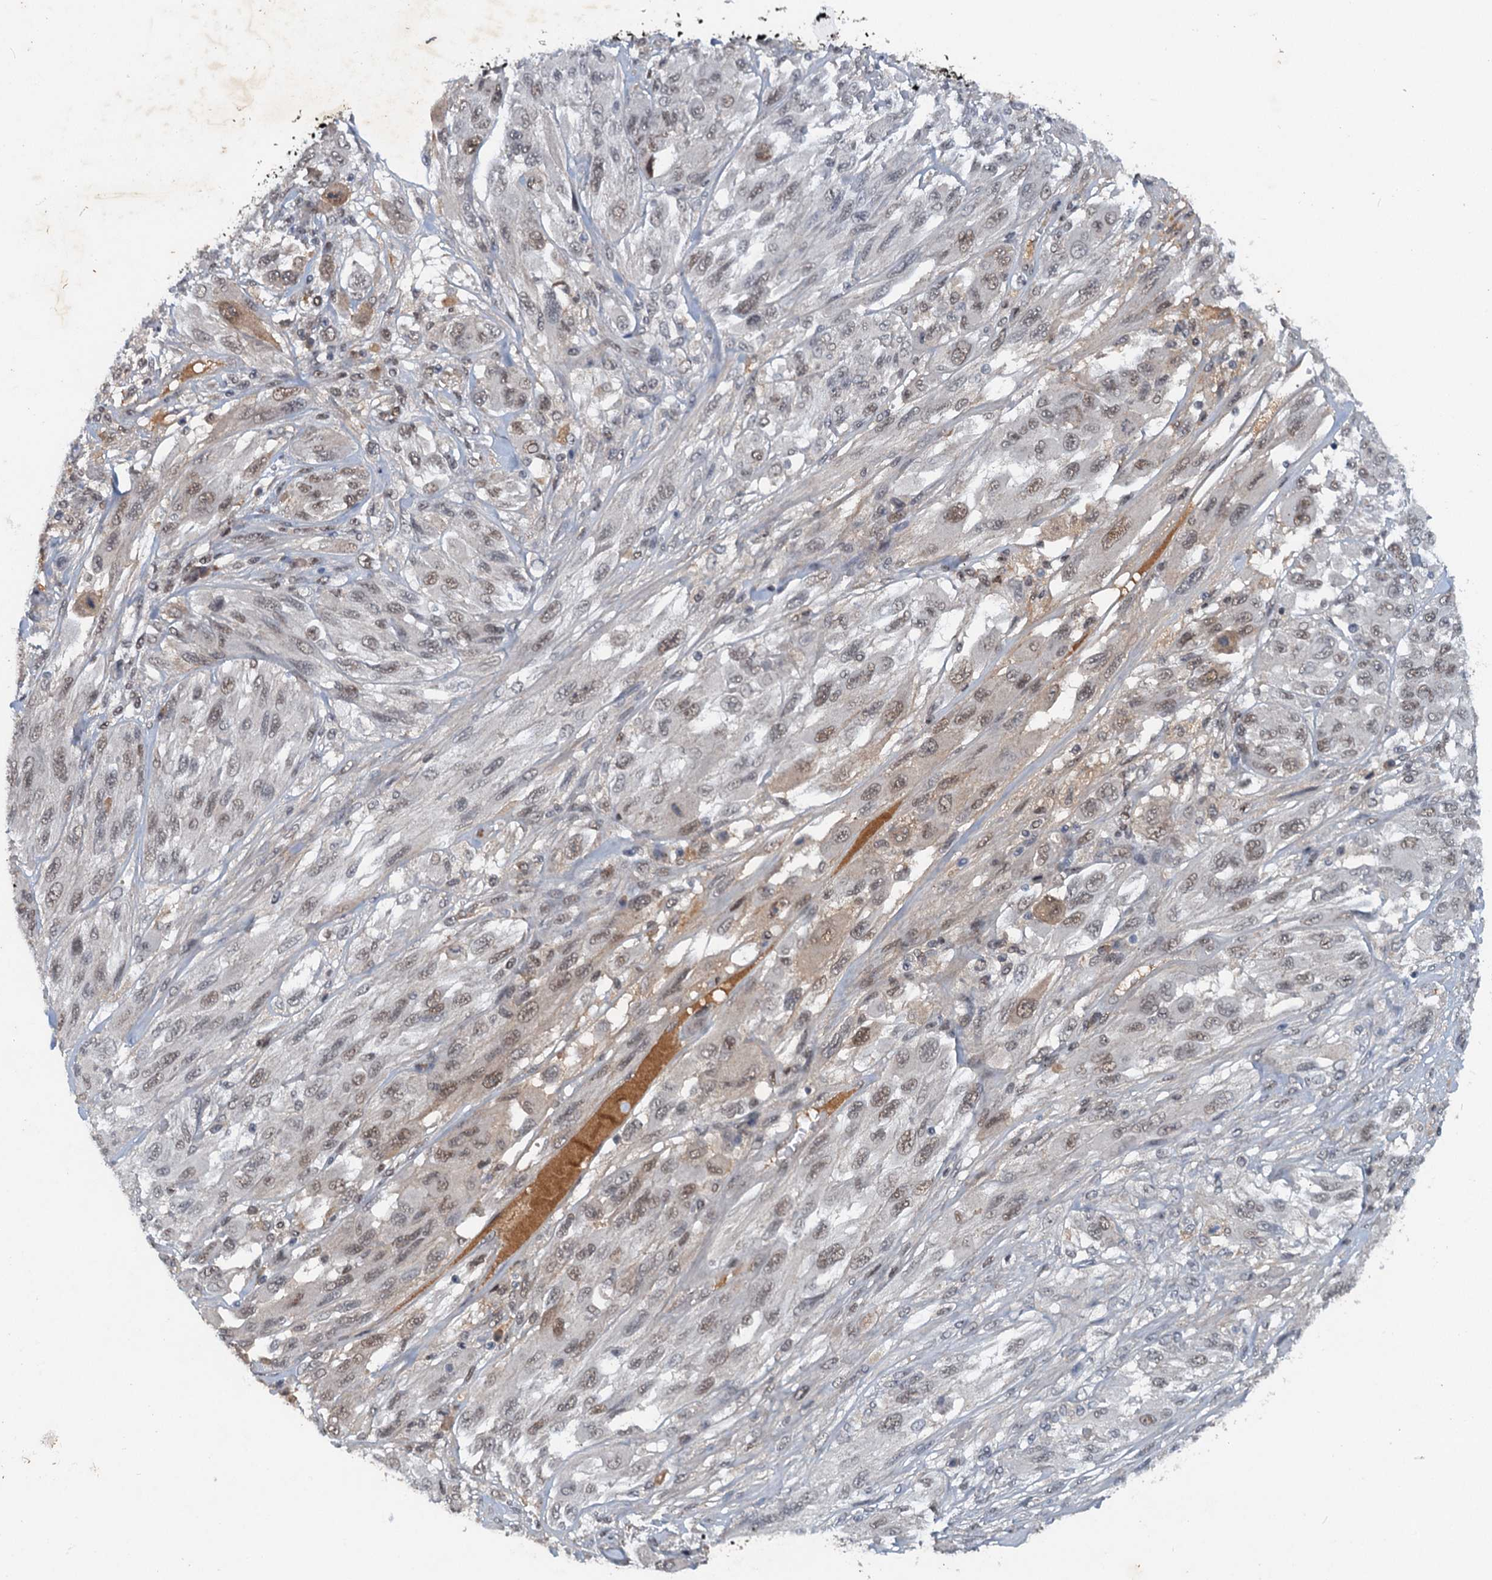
{"staining": {"intensity": "moderate", "quantity": "25%-75%", "location": "nuclear"}, "tissue": "melanoma", "cell_type": "Tumor cells", "image_type": "cancer", "snomed": [{"axis": "morphology", "description": "Malignant melanoma, NOS"}, {"axis": "topography", "description": "Skin"}], "caption": "This is an image of IHC staining of melanoma, which shows moderate expression in the nuclear of tumor cells.", "gene": "CSTF3", "patient": {"sex": "female", "age": 91}}